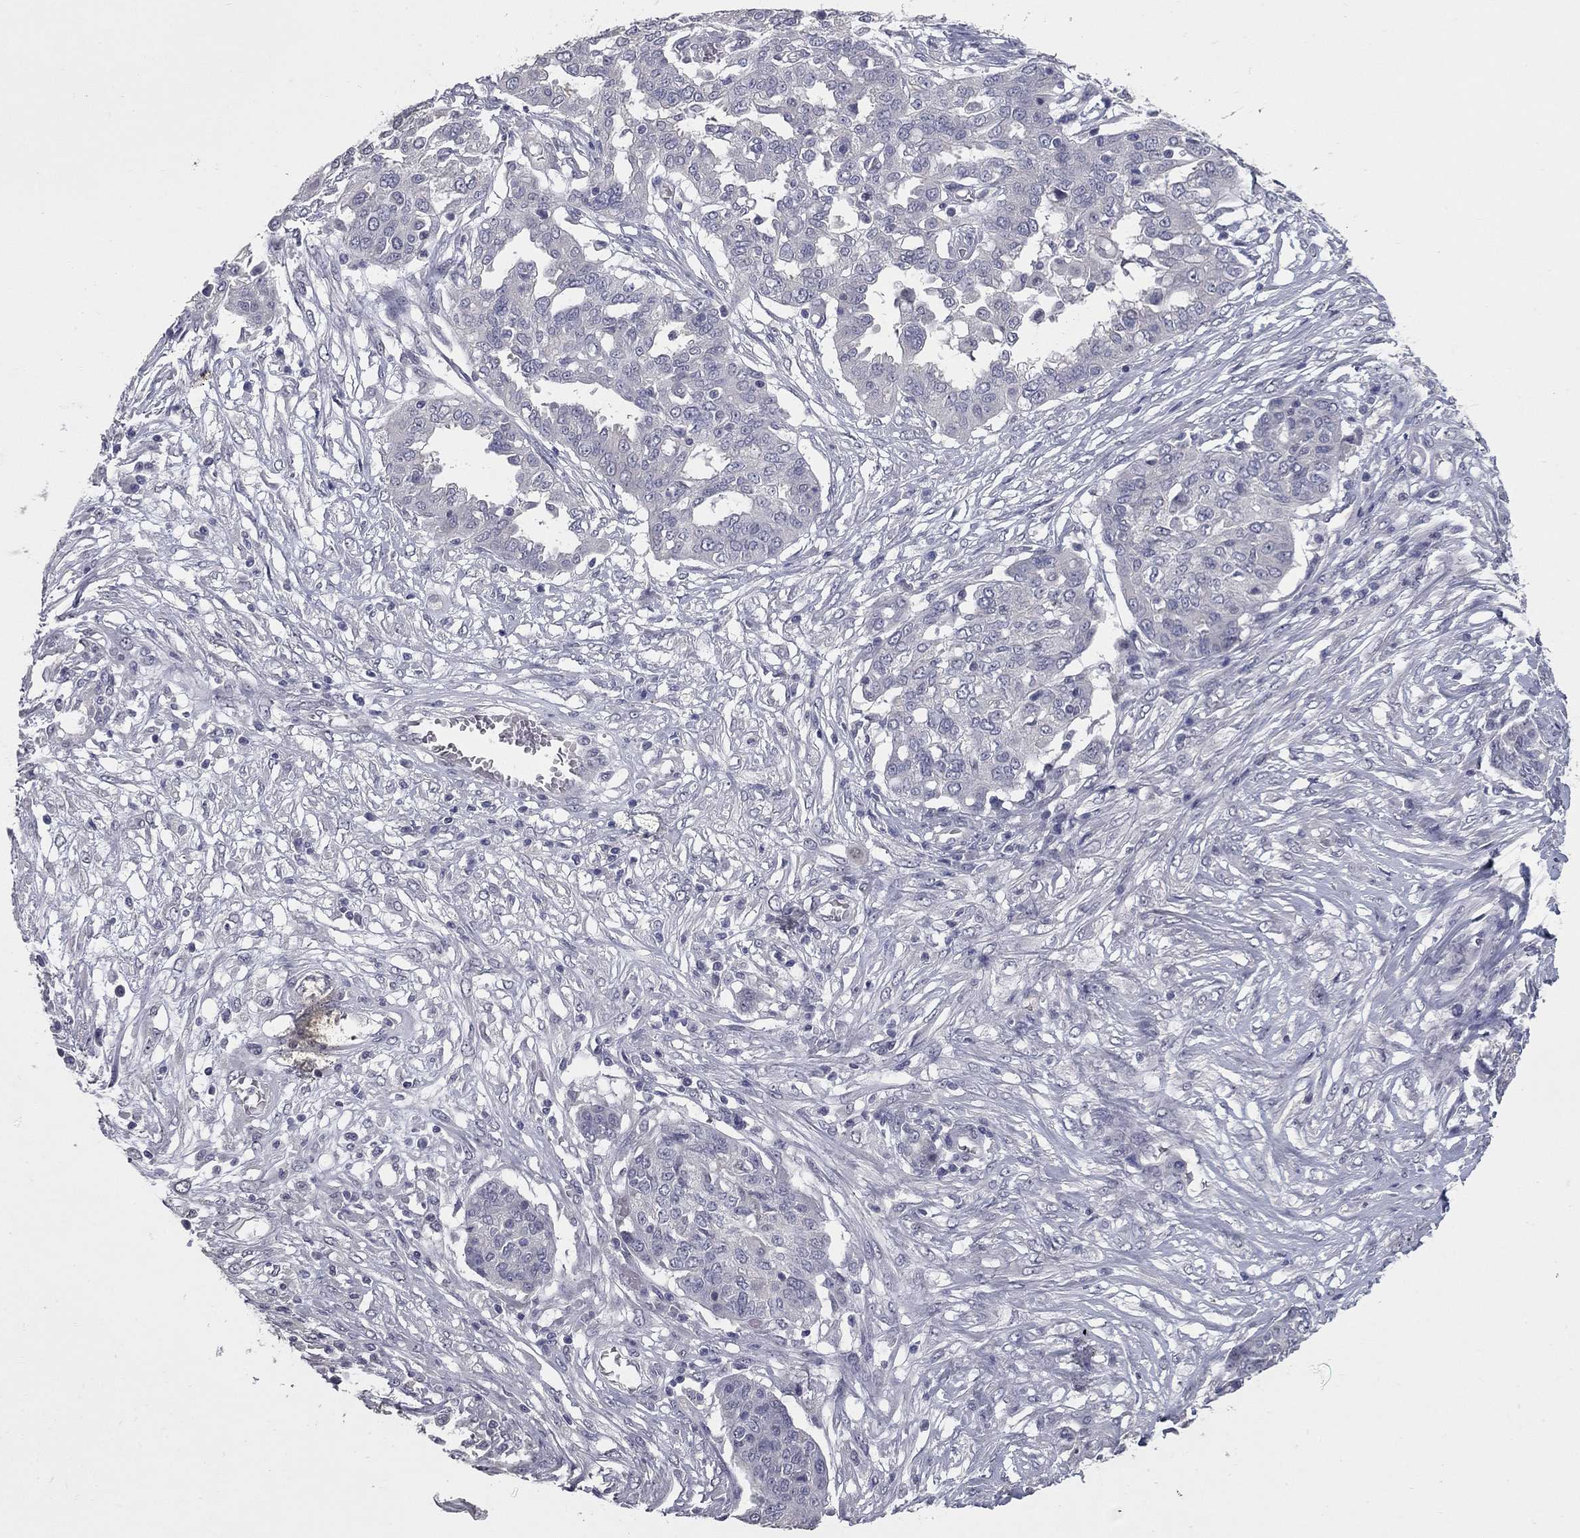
{"staining": {"intensity": "negative", "quantity": "none", "location": "none"}, "tissue": "ovarian cancer", "cell_type": "Tumor cells", "image_type": "cancer", "snomed": [{"axis": "morphology", "description": "Cystadenocarcinoma, serous, NOS"}, {"axis": "topography", "description": "Ovary"}], "caption": "High magnification brightfield microscopy of ovarian serous cystadenocarcinoma stained with DAB (brown) and counterstained with hematoxylin (blue): tumor cells show no significant staining.", "gene": "SHOC2", "patient": {"sex": "female", "age": 67}}